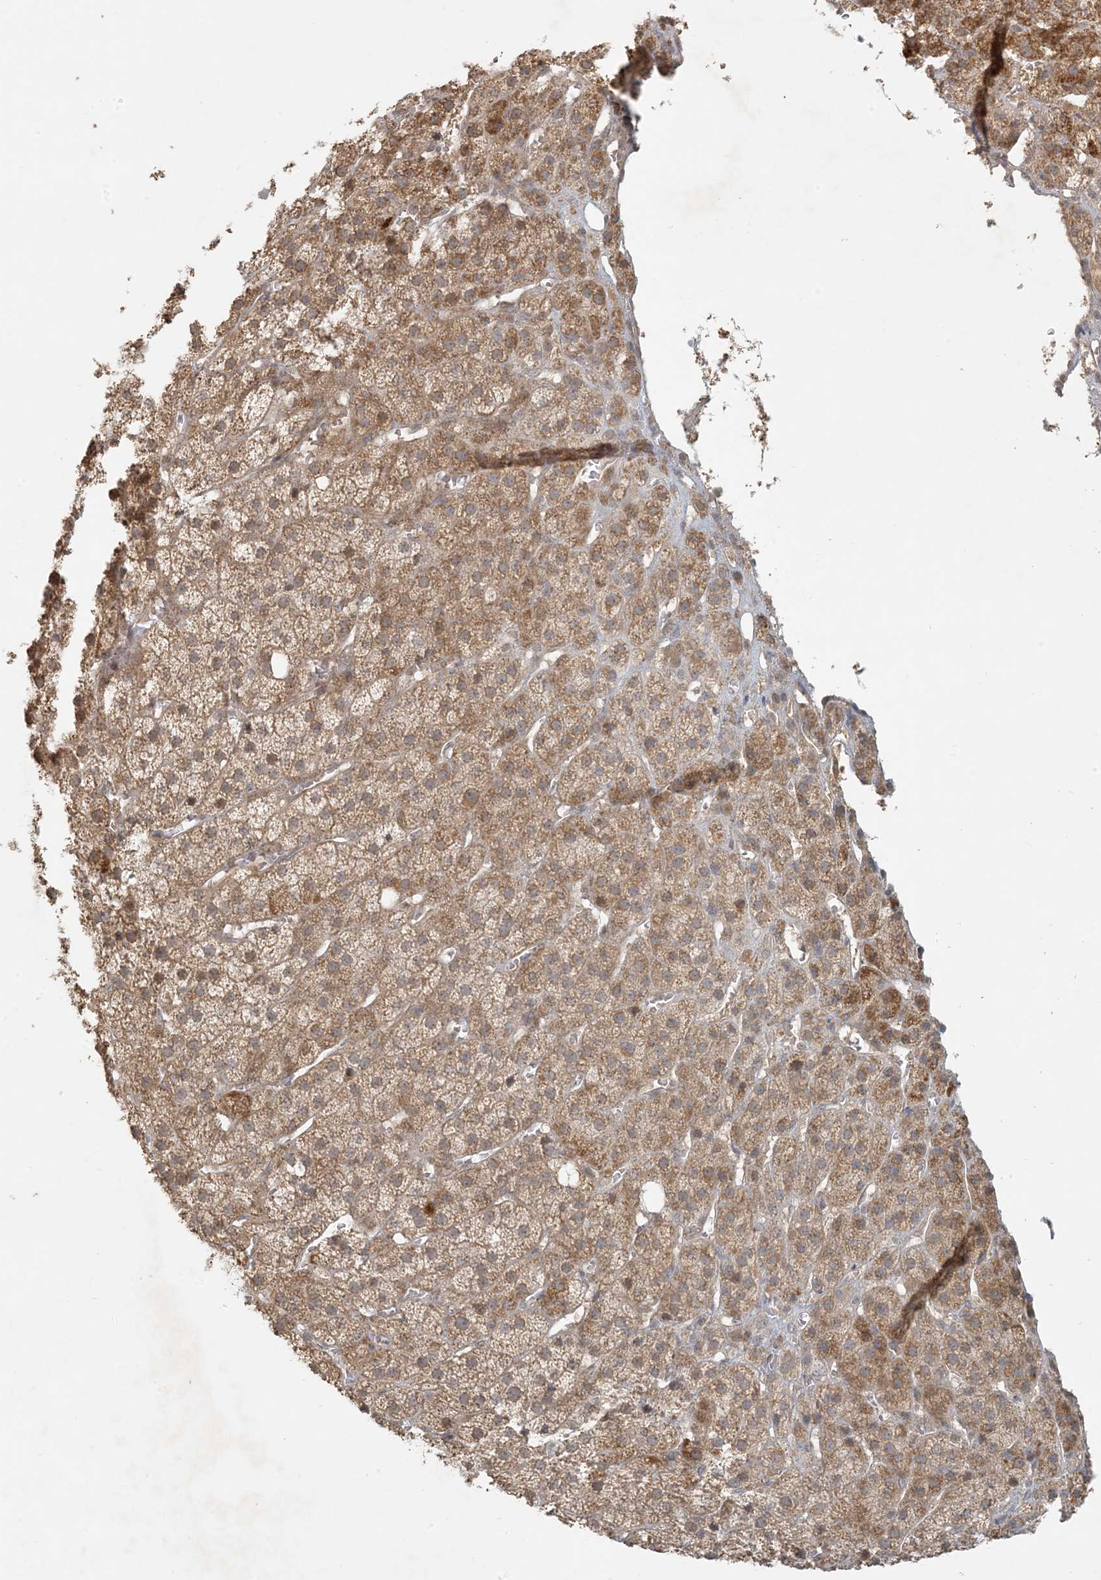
{"staining": {"intensity": "moderate", "quantity": "25%-75%", "location": "cytoplasmic/membranous"}, "tissue": "adrenal gland", "cell_type": "Glandular cells", "image_type": "normal", "snomed": [{"axis": "morphology", "description": "Normal tissue, NOS"}, {"axis": "topography", "description": "Adrenal gland"}], "caption": "Adrenal gland stained with DAB (3,3'-diaminobenzidine) IHC reveals medium levels of moderate cytoplasmic/membranous positivity in about 25%-75% of glandular cells. (DAB IHC with brightfield microscopy, high magnification).", "gene": "BCORL1", "patient": {"sex": "female", "age": 57}}